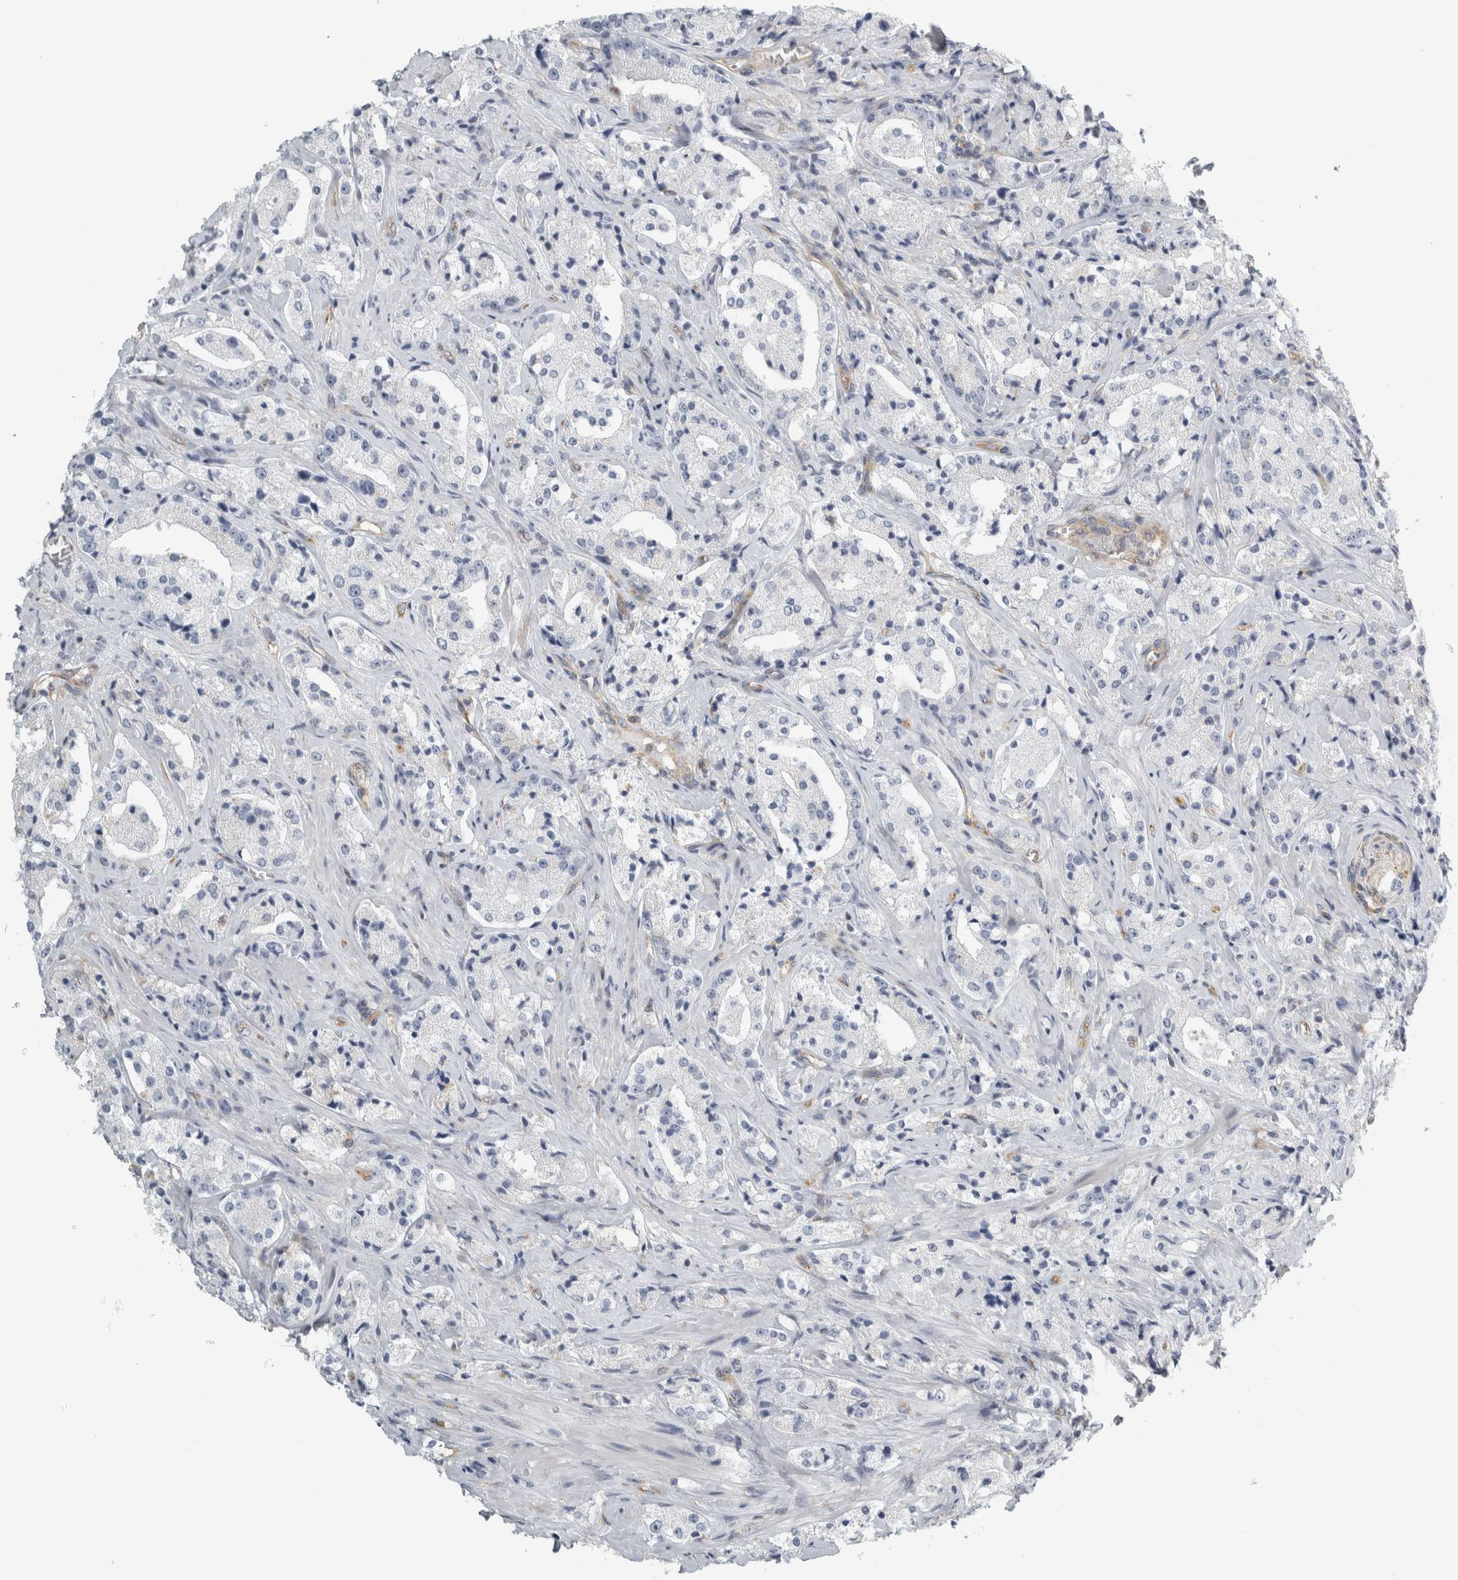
{"staining": {"intensity": "negative", "quantity": "none", "location": "none"}, "tissue": "prostate cancer", "cell_type": "Tumor cells", "image_type": "cancer", "snomed": [{"axis": "morphology", "description": "Adenocarcinoma, High grade"}, {"axis": "topography", "description": "Prostate"}], "caption": "Tumor cells are negative for brown protein staining in prostate high-grade adenocarcinoma.", "gene": "PEX6", "patient": {"sex": "male", "age": 63}}